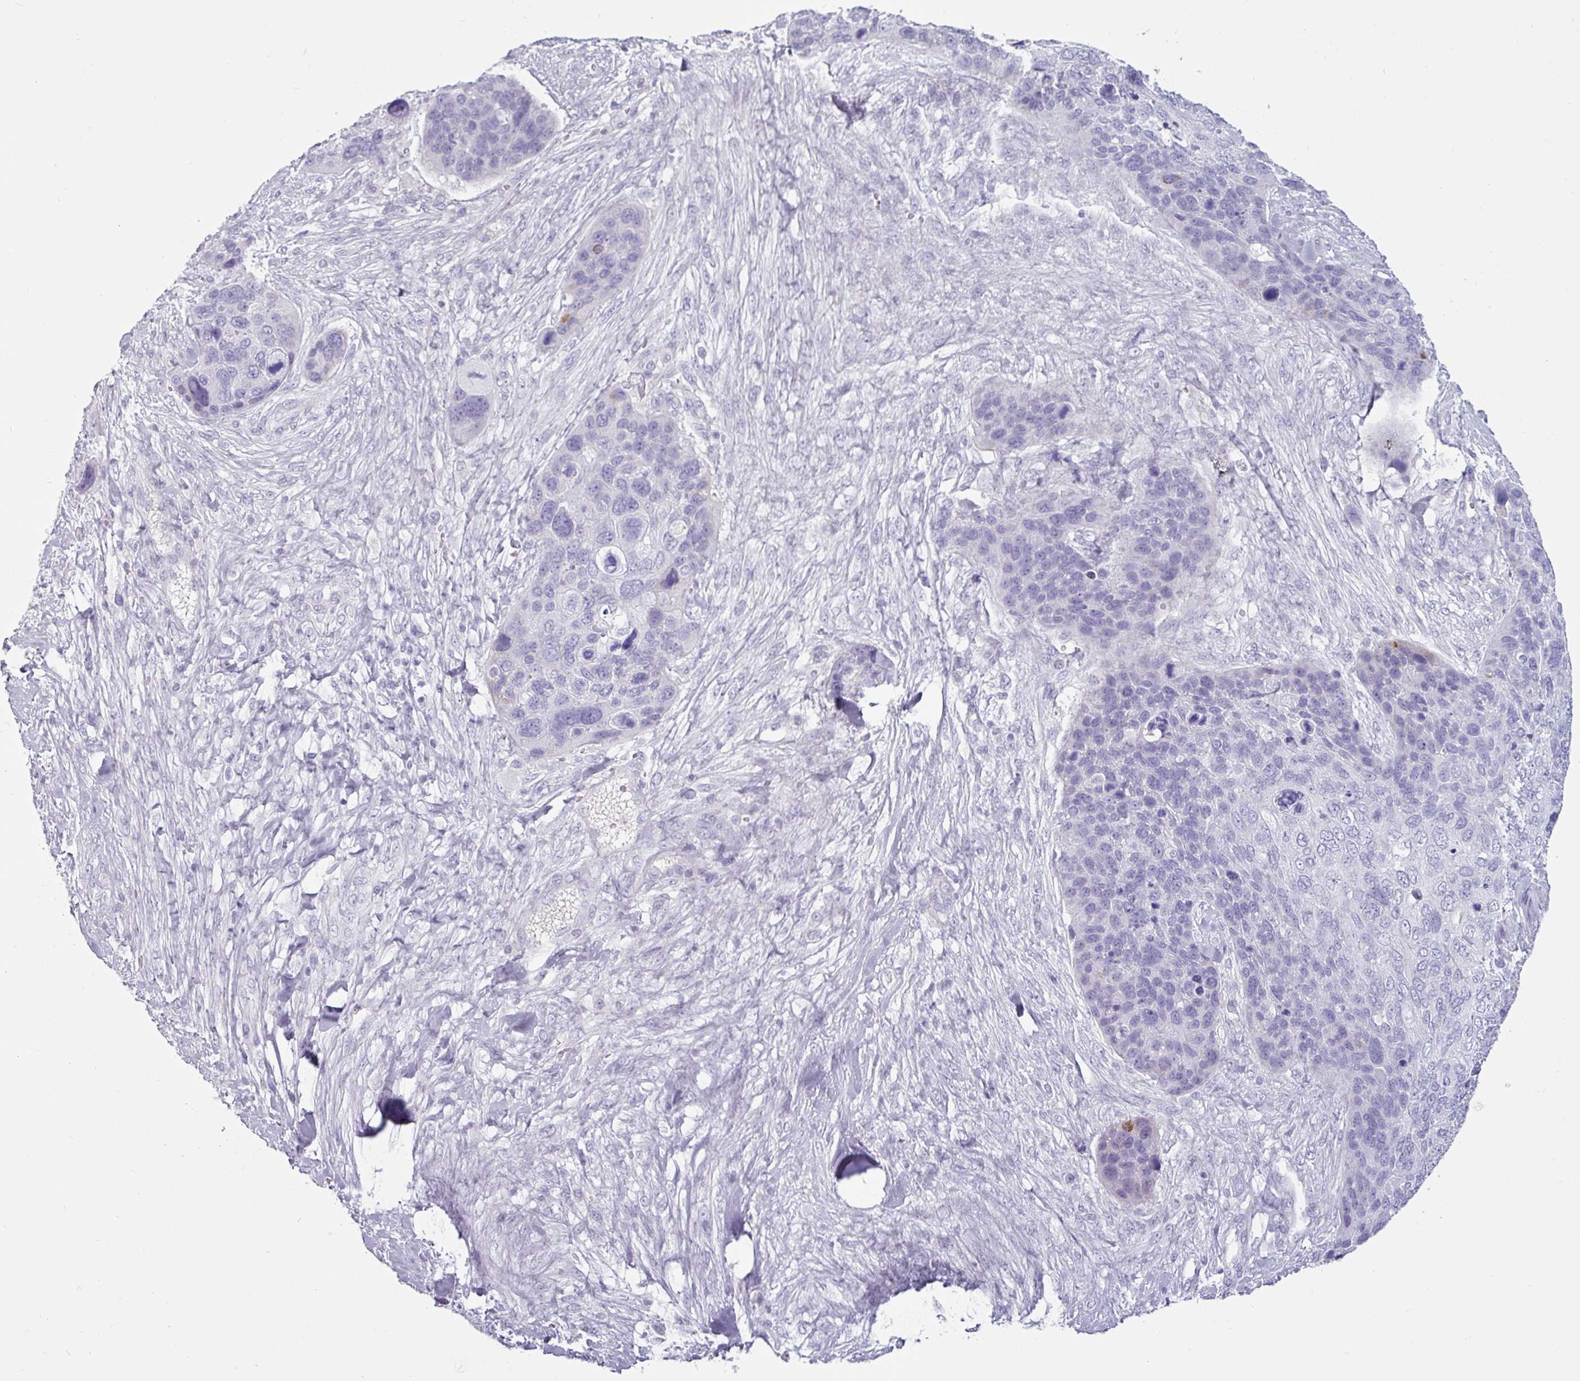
{"staining": {"intensity": "negative", "quantity": "none", "location": "none"}, "tissue": "skin cancer", "cell_type": "Tumor cells", "image_type": "cancer", "snomed": [{"axis": "morphology", "description": "Basal cell carcinoma"}, {"axis": "topography", "description": "Skin"}], "caption": "There is no significant positivity in tumor cells of skin basal cell carcinoma.", "gene": "CLCA1", "patient": {"sex": "female", "age": 74}}